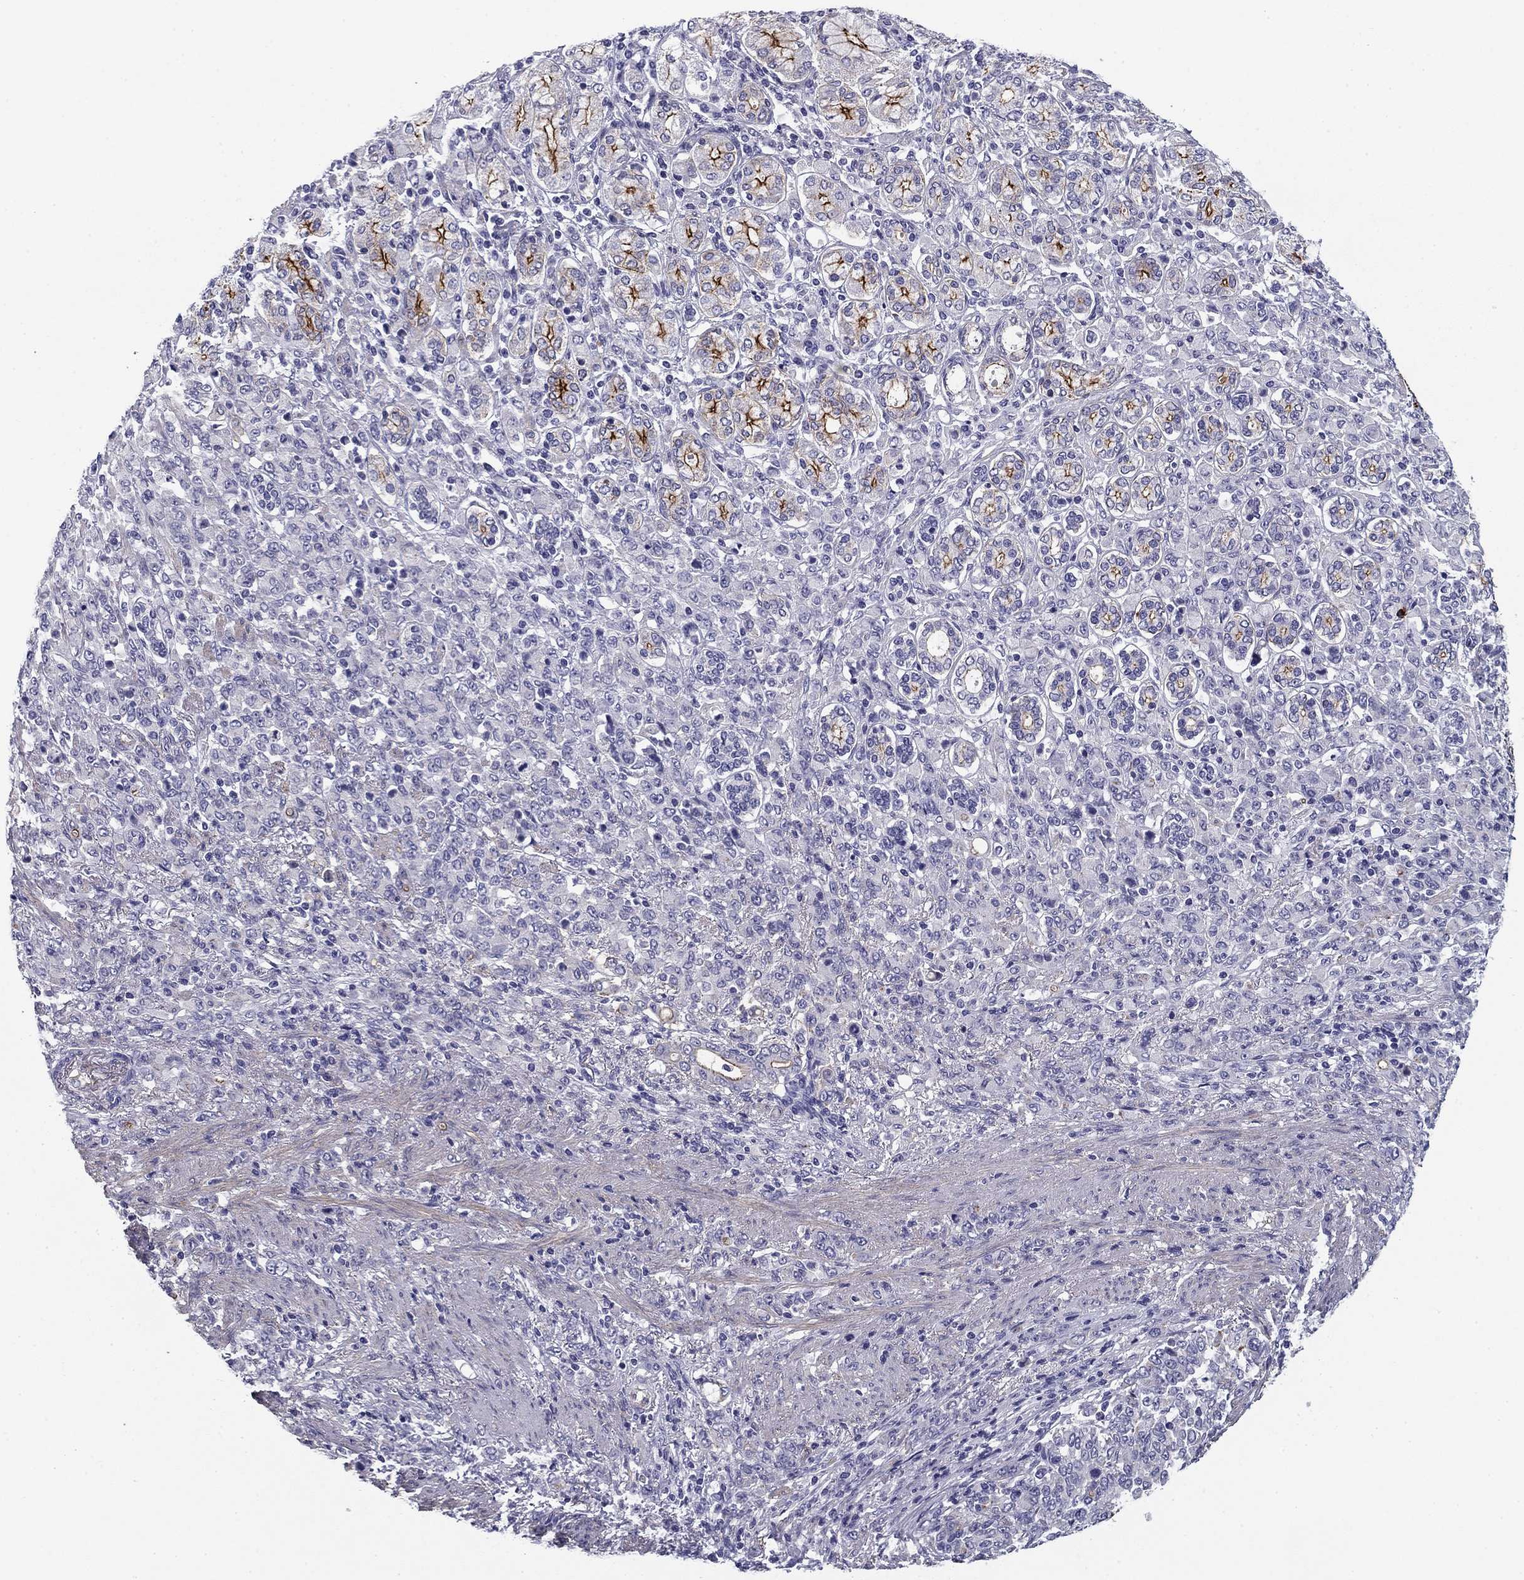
{"staining": {"intensity": "negative", "quantity": "none", "location": "none"}, "tissue": "stomach cancer", "cell_type": "Tumor cells", "image_type": "cancer", "snomed": [{"axis": "morphology", "description": "Normal tissue, NOS"}, {"axis": "morphology", "description": "Adenocarcinoma, NOS"}, {"axis": "topography", "description": "Stomach"}], "caption": "This micrograph is of stomach adenocarcinoma stained with immunohistochemistry (IHC) to label a protein in brown with the nuclei are counter-stained blue. There is no expression in tumor cells.", "gene": "FLNC", "patient": {"sex": "female", "age": 79}}